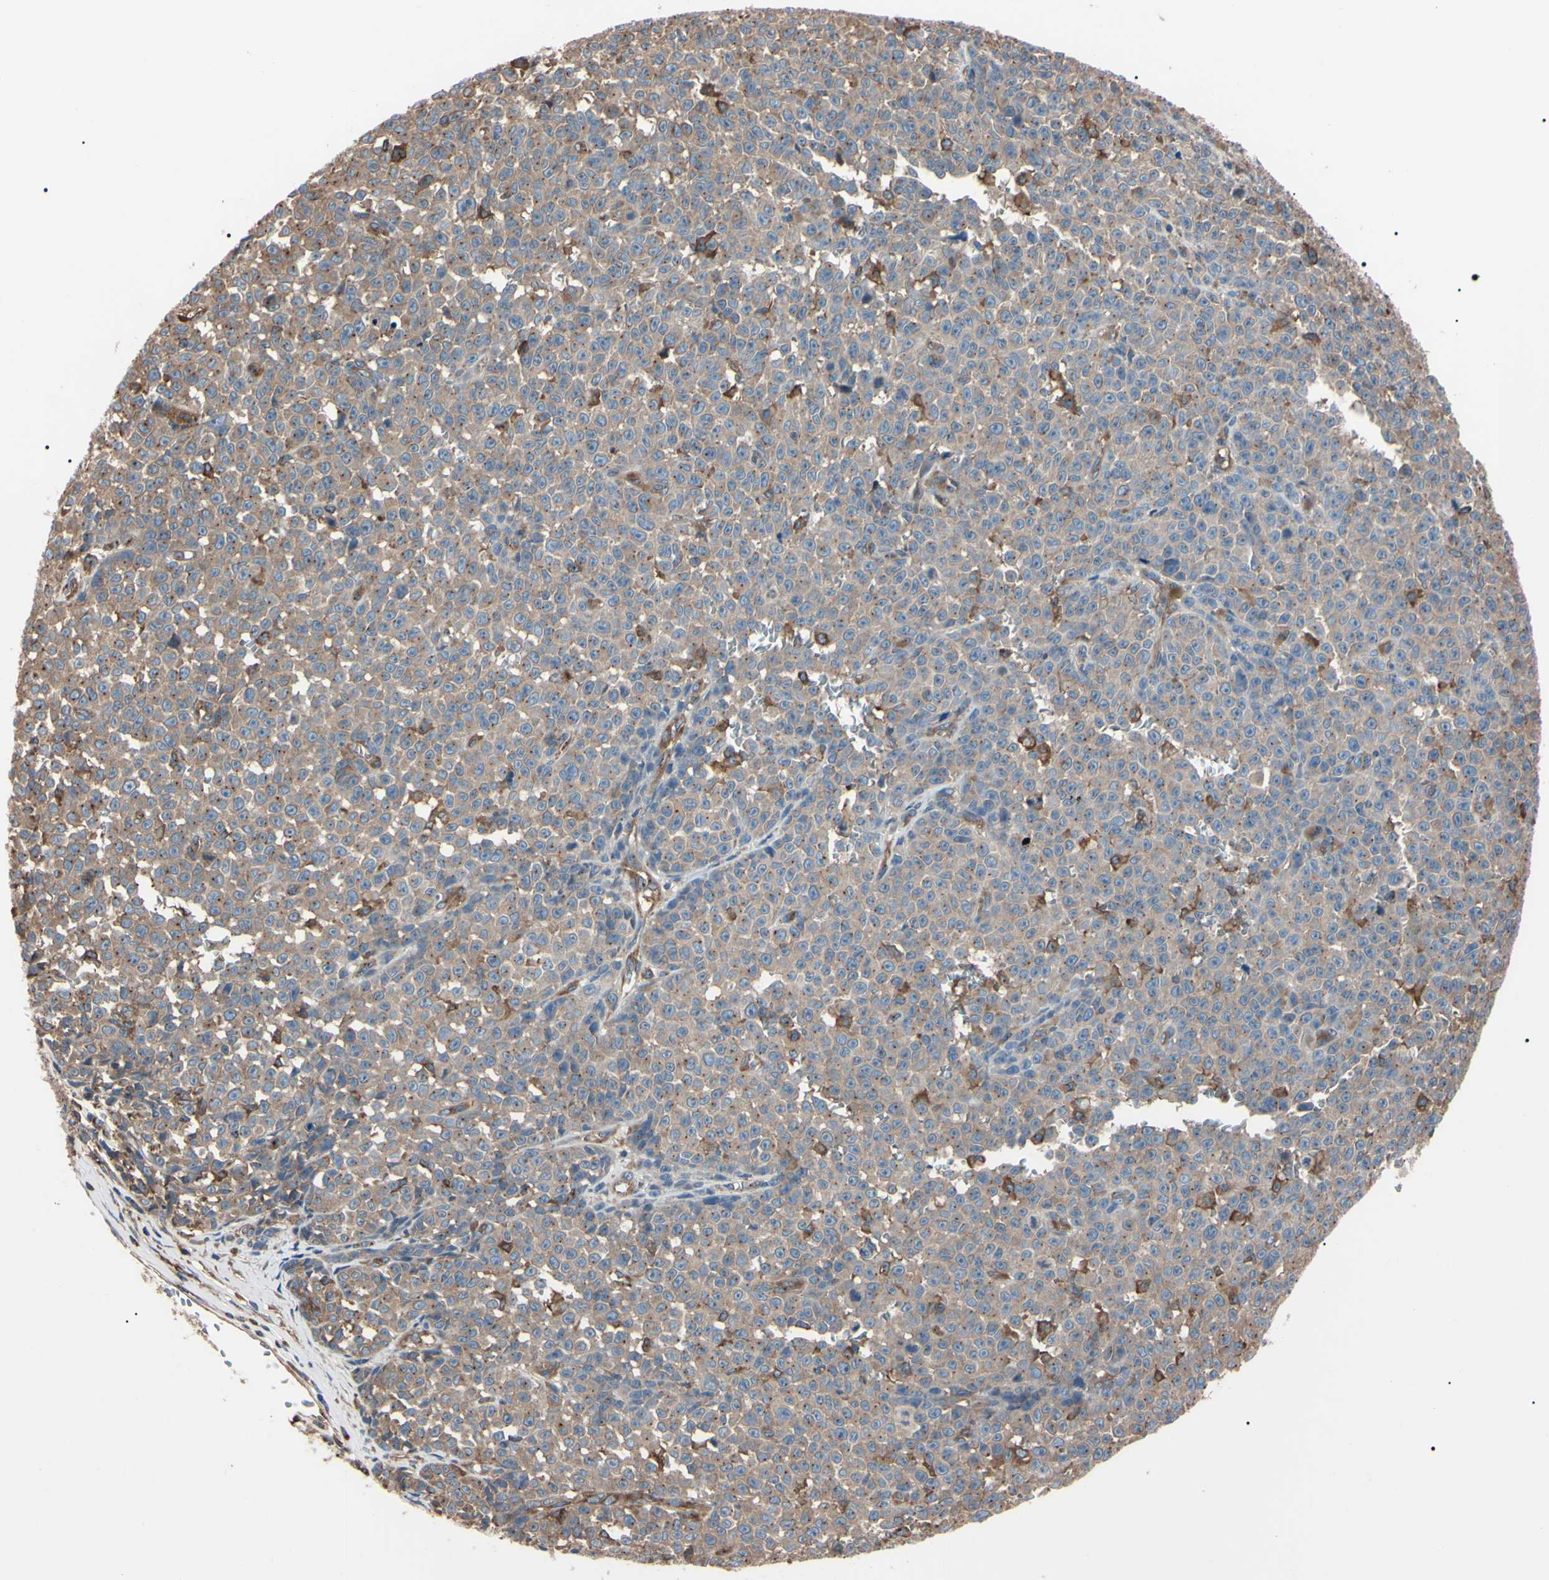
{"staining": {"intensity": "weak", "quantity": ">75%", "location": "cytoplasmic/membranous"}, "tissue": "melanoma", "cell_type": "Tumor cells", "image_type": "cancer", "snomed": [{"axis": "morphology", "description": "Malignant melanoma, NOS"}, {"axis": "topography", "description": "Skin"}], "caption": "Protein staining exhibits weak cytoplasmic/membranous staining in approximately >75% of tumor cells in malignant melanoma.", "gene": "PRKACA", "patient": {"sex": "female", "age": 82}}